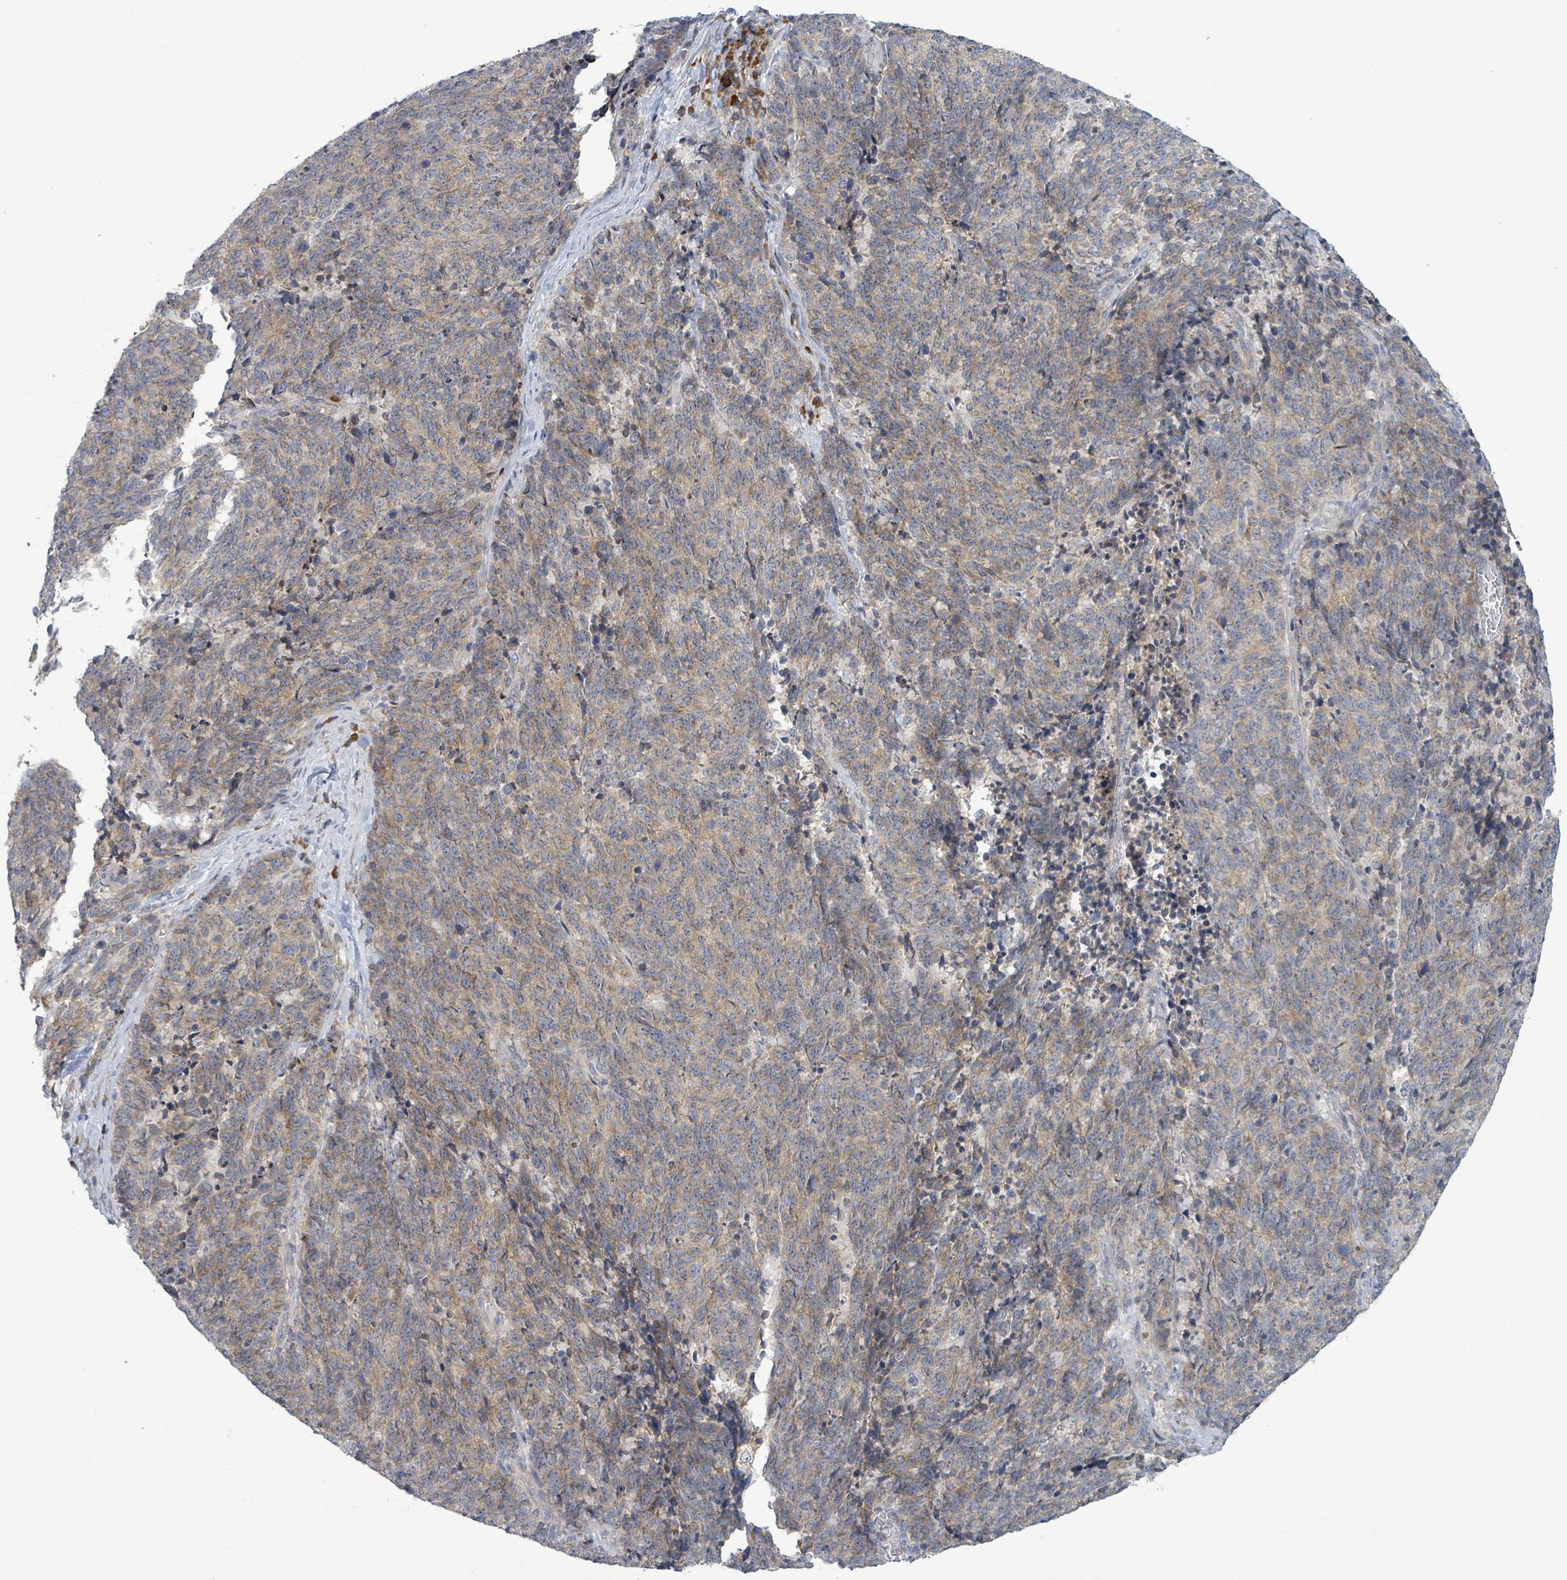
{"staining": {"intensity": "moderate", "quantity": "25%-75%", "location": "cytoplasmic/membranous"}, "tissue": "cervical cancer", "cell_type": "Tumor cells", "image_type": "cancer", "snomed": [{"axis": "morphology", "description": "Squamous cell carcinoma, NOS"}, {"axis": "topography", "description": "Cervix"}], "caption": "Brown immunohistochemical staining in human cervical cancer (squamous cell carcinoma) shows moderate cytoplasmic/membranous staining in about 25%-75% of tumor cells.", "gene": "ATP13A1", "patient": {"sex": "female", "age": 29}}